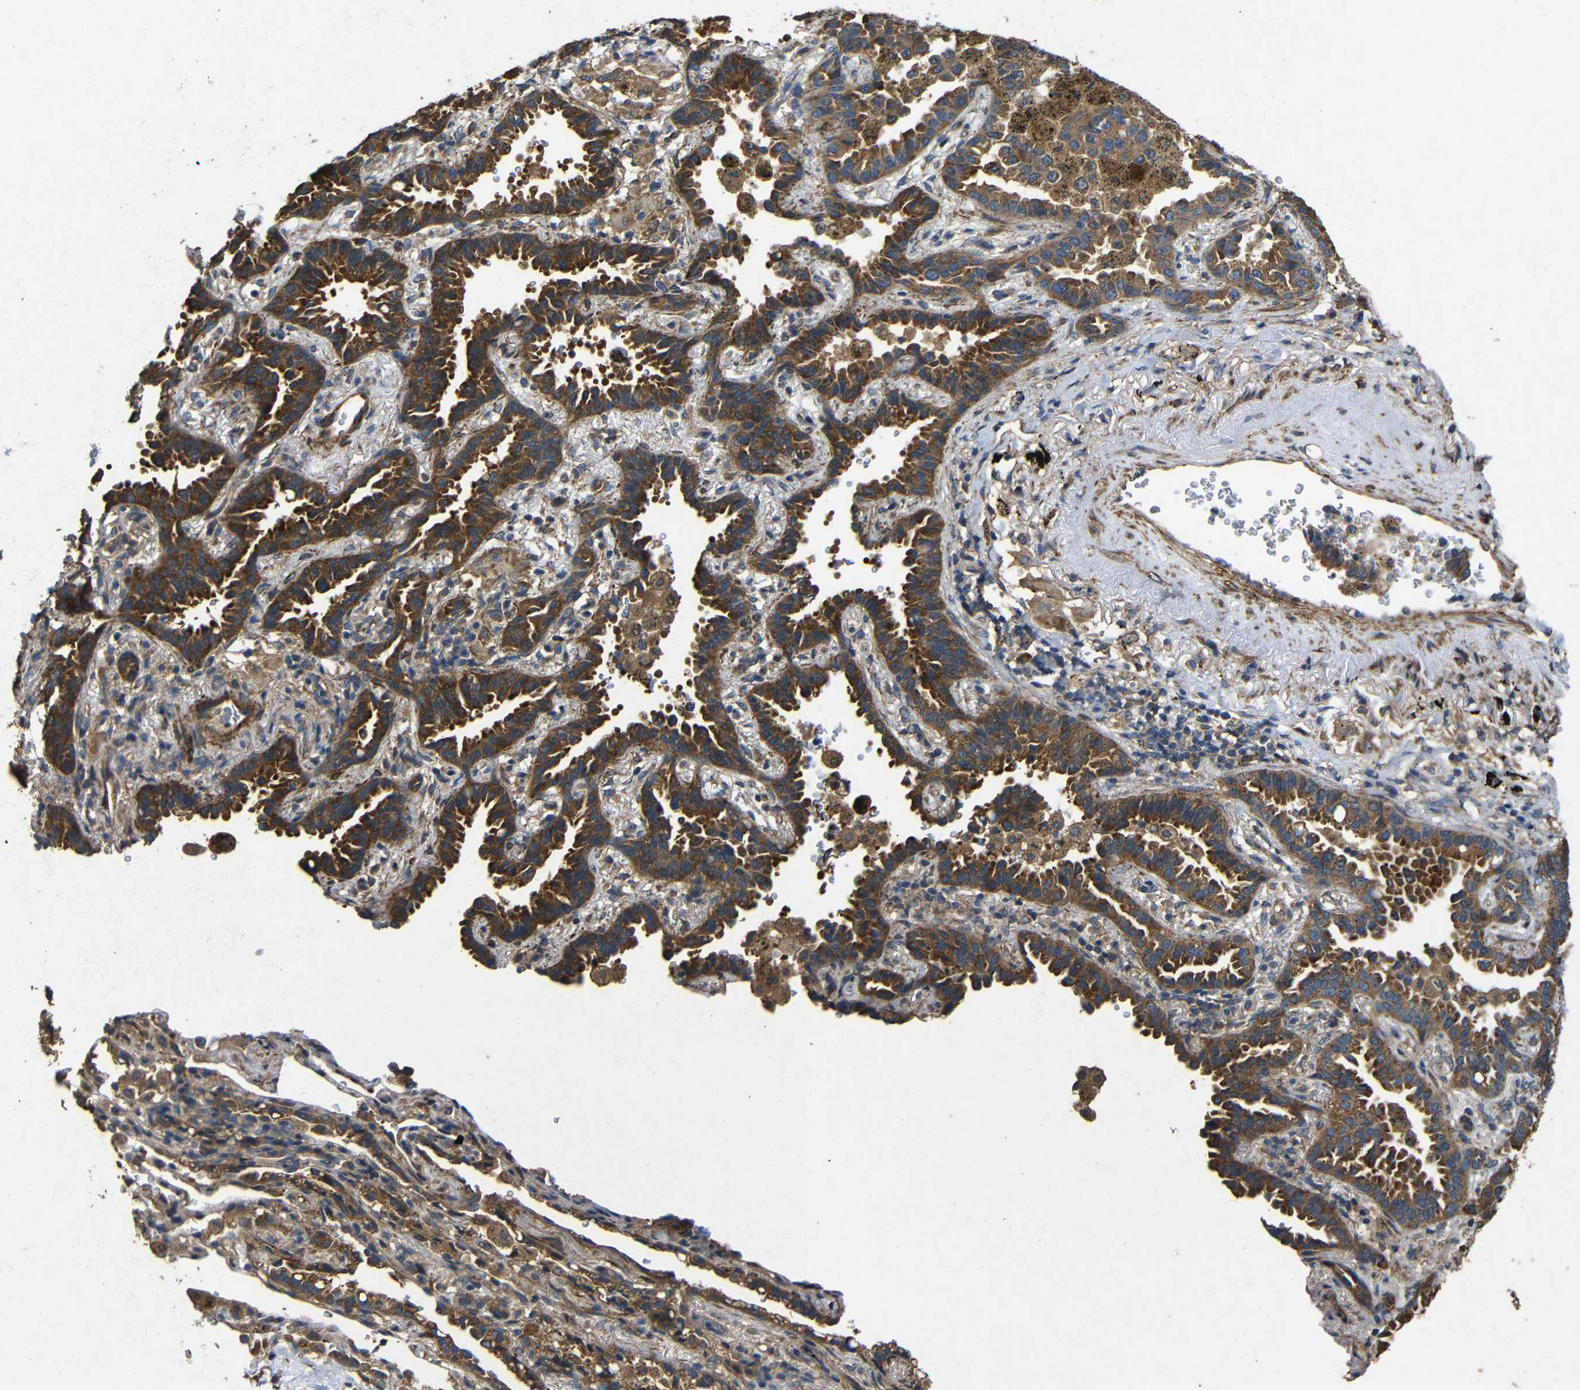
{"staining": {"intensity": "strong", "quantity": ">75%", "location": "cytoplasmic/membranous"}, "tissue": "lung cancer", "cell_type": "Tumor cells", "image_type": "cancer", "snomed": [{"axis": "morphology", "description": "Normal tissue, NOS"}, {"axis": "morphology", "description": "Adenocarcinoma, NOS"}, {"axis": "topography", "description": "Lung"}], "caption": "Brown immunohistochemical staining in human lung cancer shows strong cytoplasmic/membranous staining in approximately >75% of tumor cells. The staining was performed using DAB (3,3'-diaminobenzidine), with brown indicating positive protein expression. Nuclei are stained blue with hematoxylin.", "gene": "BNIP3", "patient": {"sex": "male", "age": 59}}